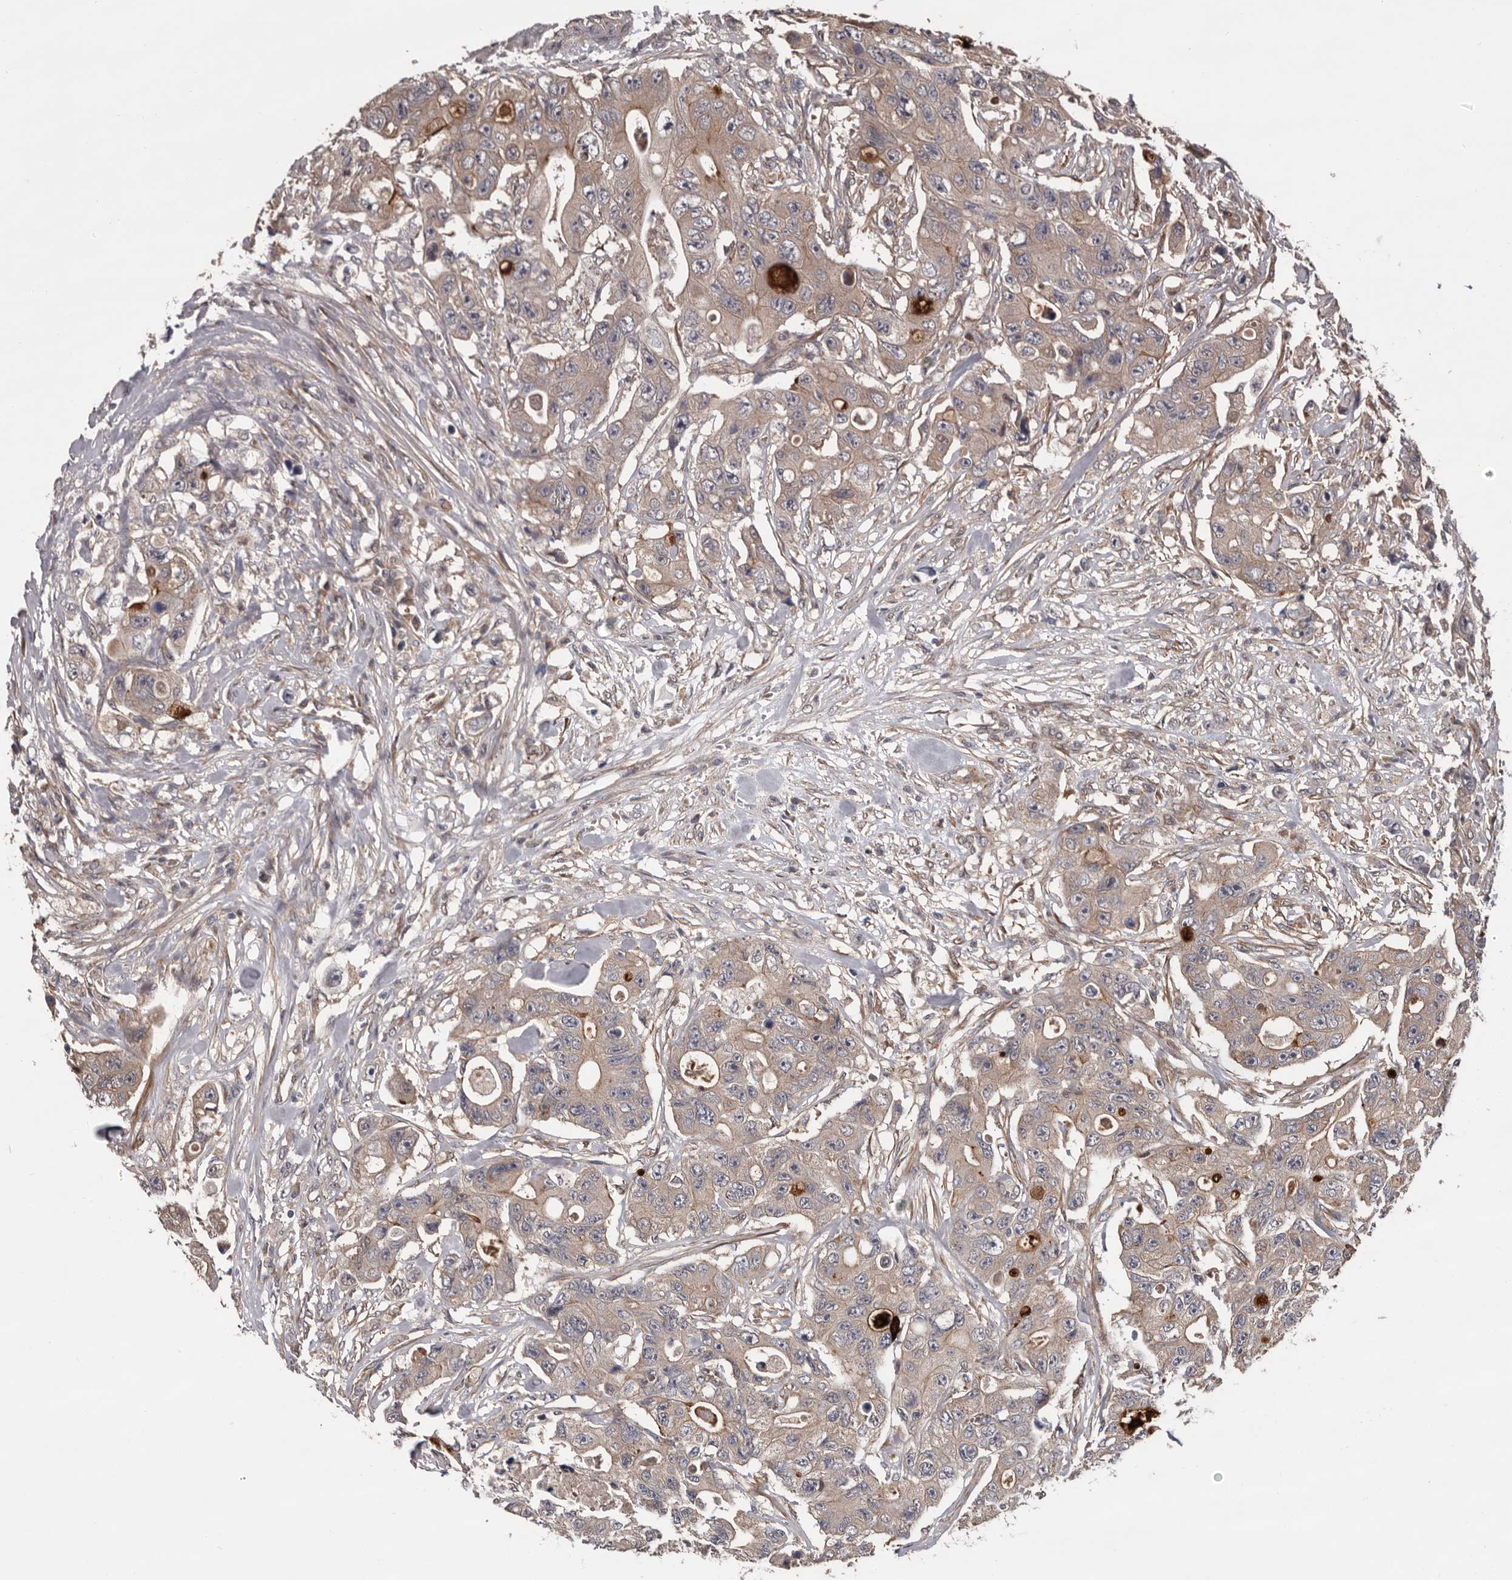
{"staining": {"intensity": "weak", "quantity": ">75%", "location": "cytoplasmic/membranous"}, "tissue": "colorectal cancer", "cell_type": "Tumor cells", "image_type": "cancer", "snomed": [{"axis": "morphology", "description": "Adenocarcinoma, NOS"}, {"axis": "topography", "description": "Colon"}], "caption": "This is an image of IHC staining of colorectal cancer (adenocarcinoma), which shows weak positivity in the cytoplasmic/membranous of tumor cells.", "gene": "PRKD1", "patient": {"sex": "female", "age": 46}}